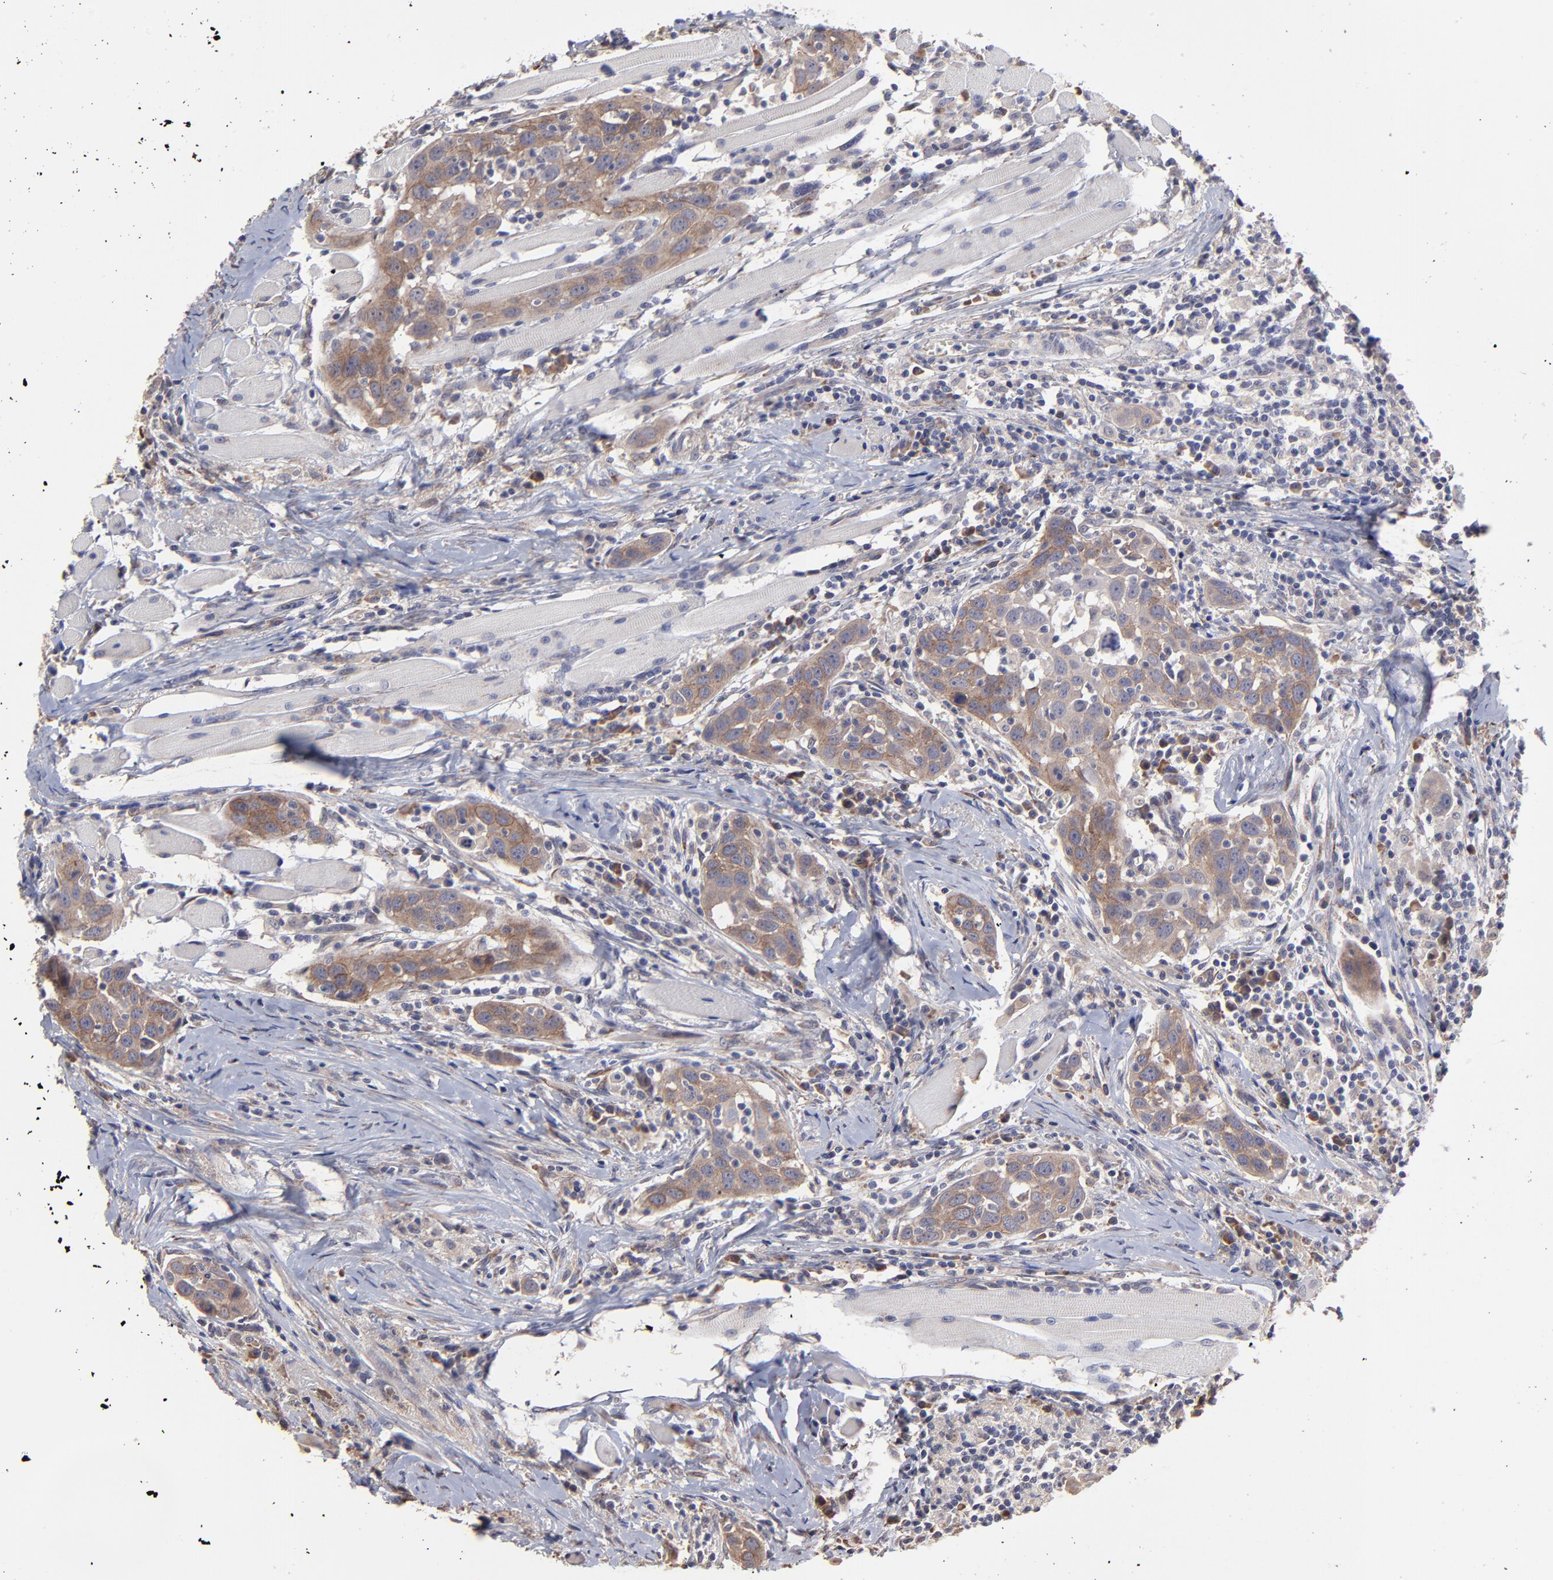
{"staining": {"intensity": "moderate", "quantity": ">75%", "location": "cytoplasmic/membranous"}, "tissue": "head and neck cancer", "cell_type": "Tumor cells", "image_type": "cancer", "snomed": [{"axis": "morphology", "description": "Squamous cell carcinoma, NOS"}, {"axis": "topography", "description": "Oral tissue"}, {"axis": "topography", "description": "Head-Neck"}], "caption": "Immunohistochemical staining of human head and neck cancer displays moderate cytoplasmic/membranous protein expression in about >75% of tumor cells.", "gene": "CHL1", "patient": {"sex": "female", "age": 50}}